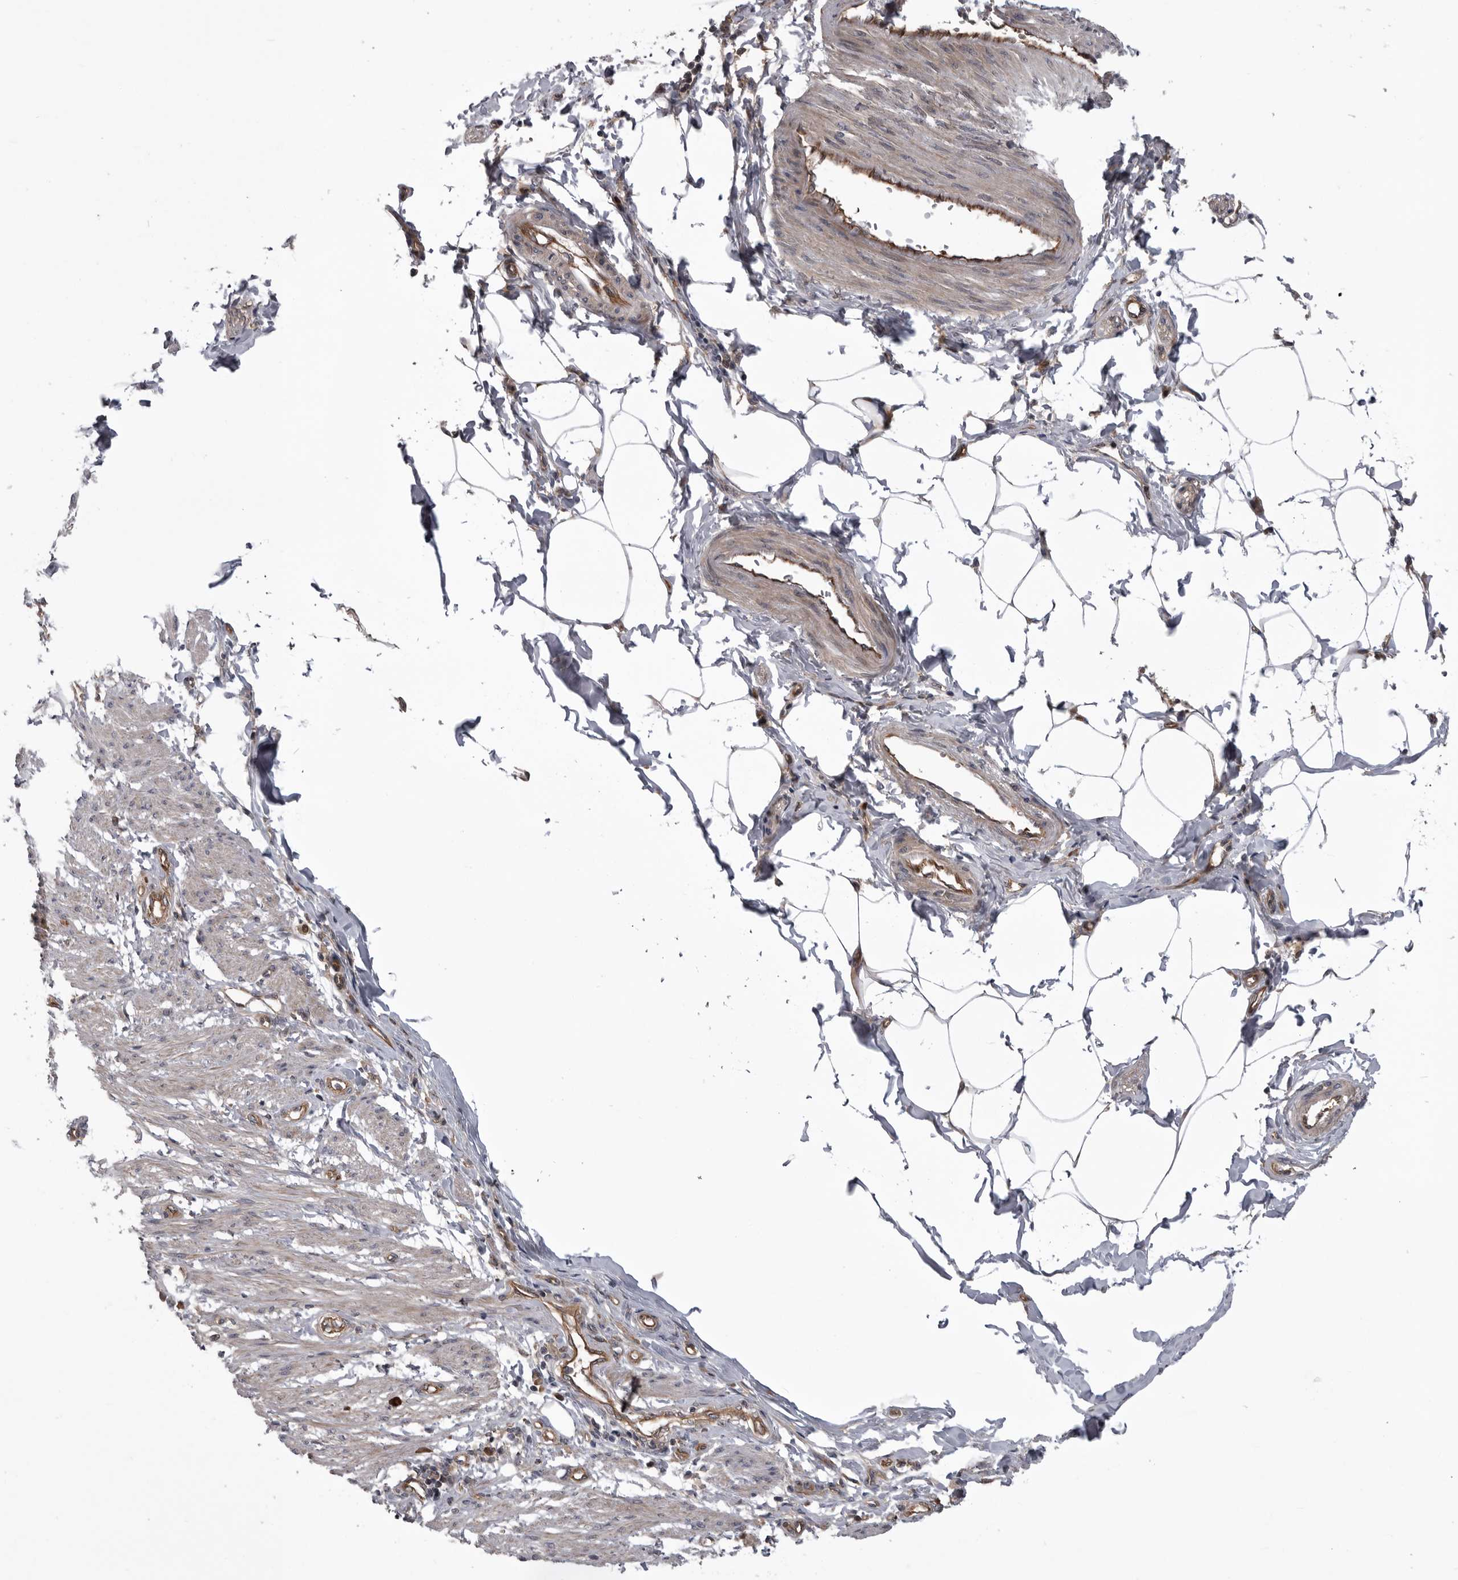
{"staining": {"intensity": "moderate", "quantity": ">75%", "location": "cytoplasmic/membranous"}, "tissue": "smooth muscle", "cell_type": "Smooth muscle cells", "image_type": "normal", "snomed": [{"axis": "morphology", "description": "Normal tissue, NOS"}, {"axis": "morphology", "description": "Adenocarcinoma, NOS"}, {"axis": "topography", "description": "Smooth muscle"}, {"axis": "topography", "description": "Colon"}], "caption": "A brown stain highlights moderate cytoplasmic/membranous staining of a protein in smooth muscle cells of benign human smooth muscle. The protein of interest is shown in brown color, while the nuclei are stained blue.", "gene": "RAB3GAP2", "patient": {"sex": "male", "age": 14}}